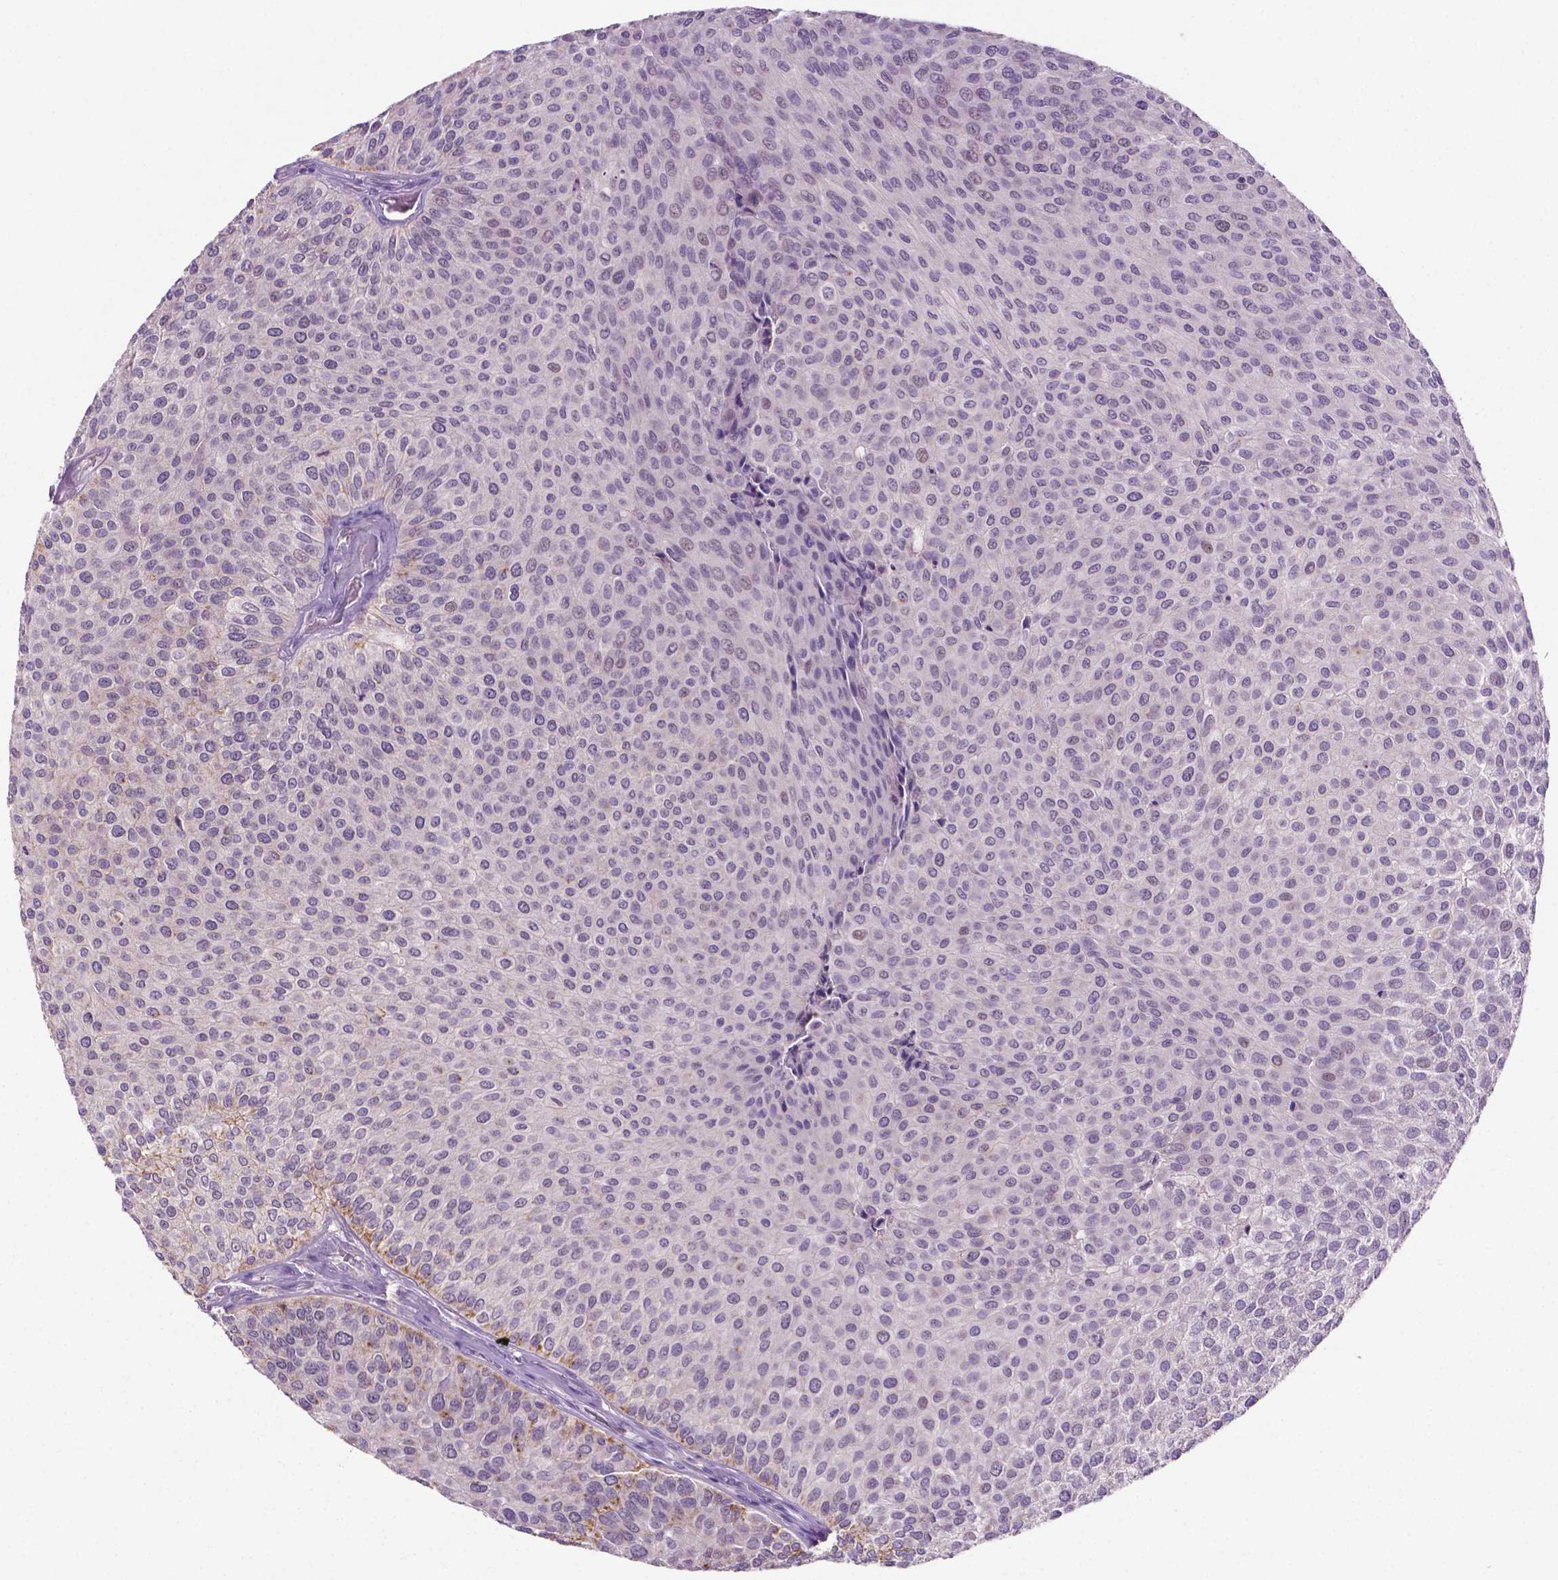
{"staining": {"intensity": "negative", "quantity": "none", "location": "none"}, "tissue": "urothelial cancer", "cell_type": "Tumor cells", "image_type": "cancer", "snomed": [{"axis": "morphology", "description": "Urothelial carcinoma, Low grade"}, {"axis": "topography", "description": "Urinary bladder"}], "caption": "A histopathology image of low-grade urothelial carcinoma stained for a protein reveals no brown staining in tumor cells.", "gene": "FBLN1", "patient": {"sex": "female", "age": 87}}